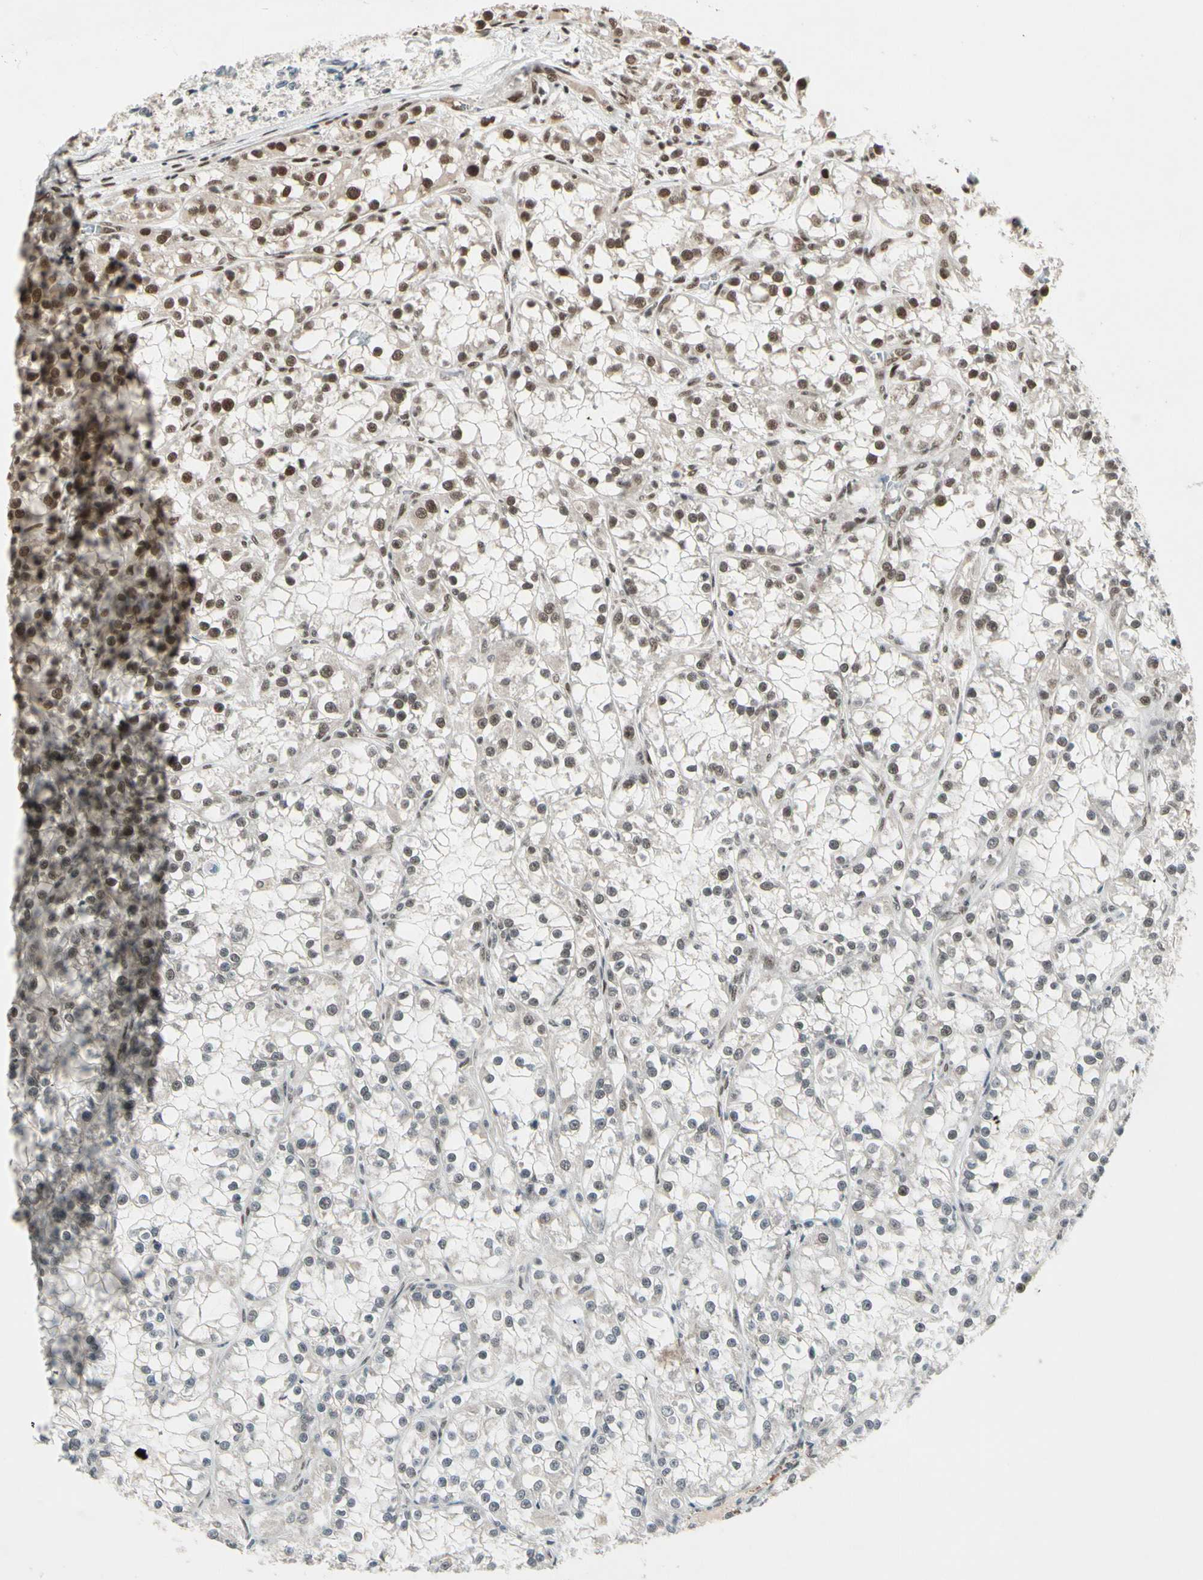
{"staining": {"intensity": "strong", "quantity": "25%-75%", "location": "nuclear"}, "tissue": "renal cancer", "cell_type": "Tumor cells", "image_type": "cancer", "snomed": [{"axis": "morphology", "description": "Adenocarcinoma, NOS"}, {"axis": "topography", "description": "Kidney"}], "caption": "Tumor cells display strong nuclear staining in about 25%-75% of cells in renal cancer (adenocarcinoma). (IHC, brightfield microscopy, high magnification).", "gene": "CHAMP1", "patient": {"sex": "female", "age": 52}}